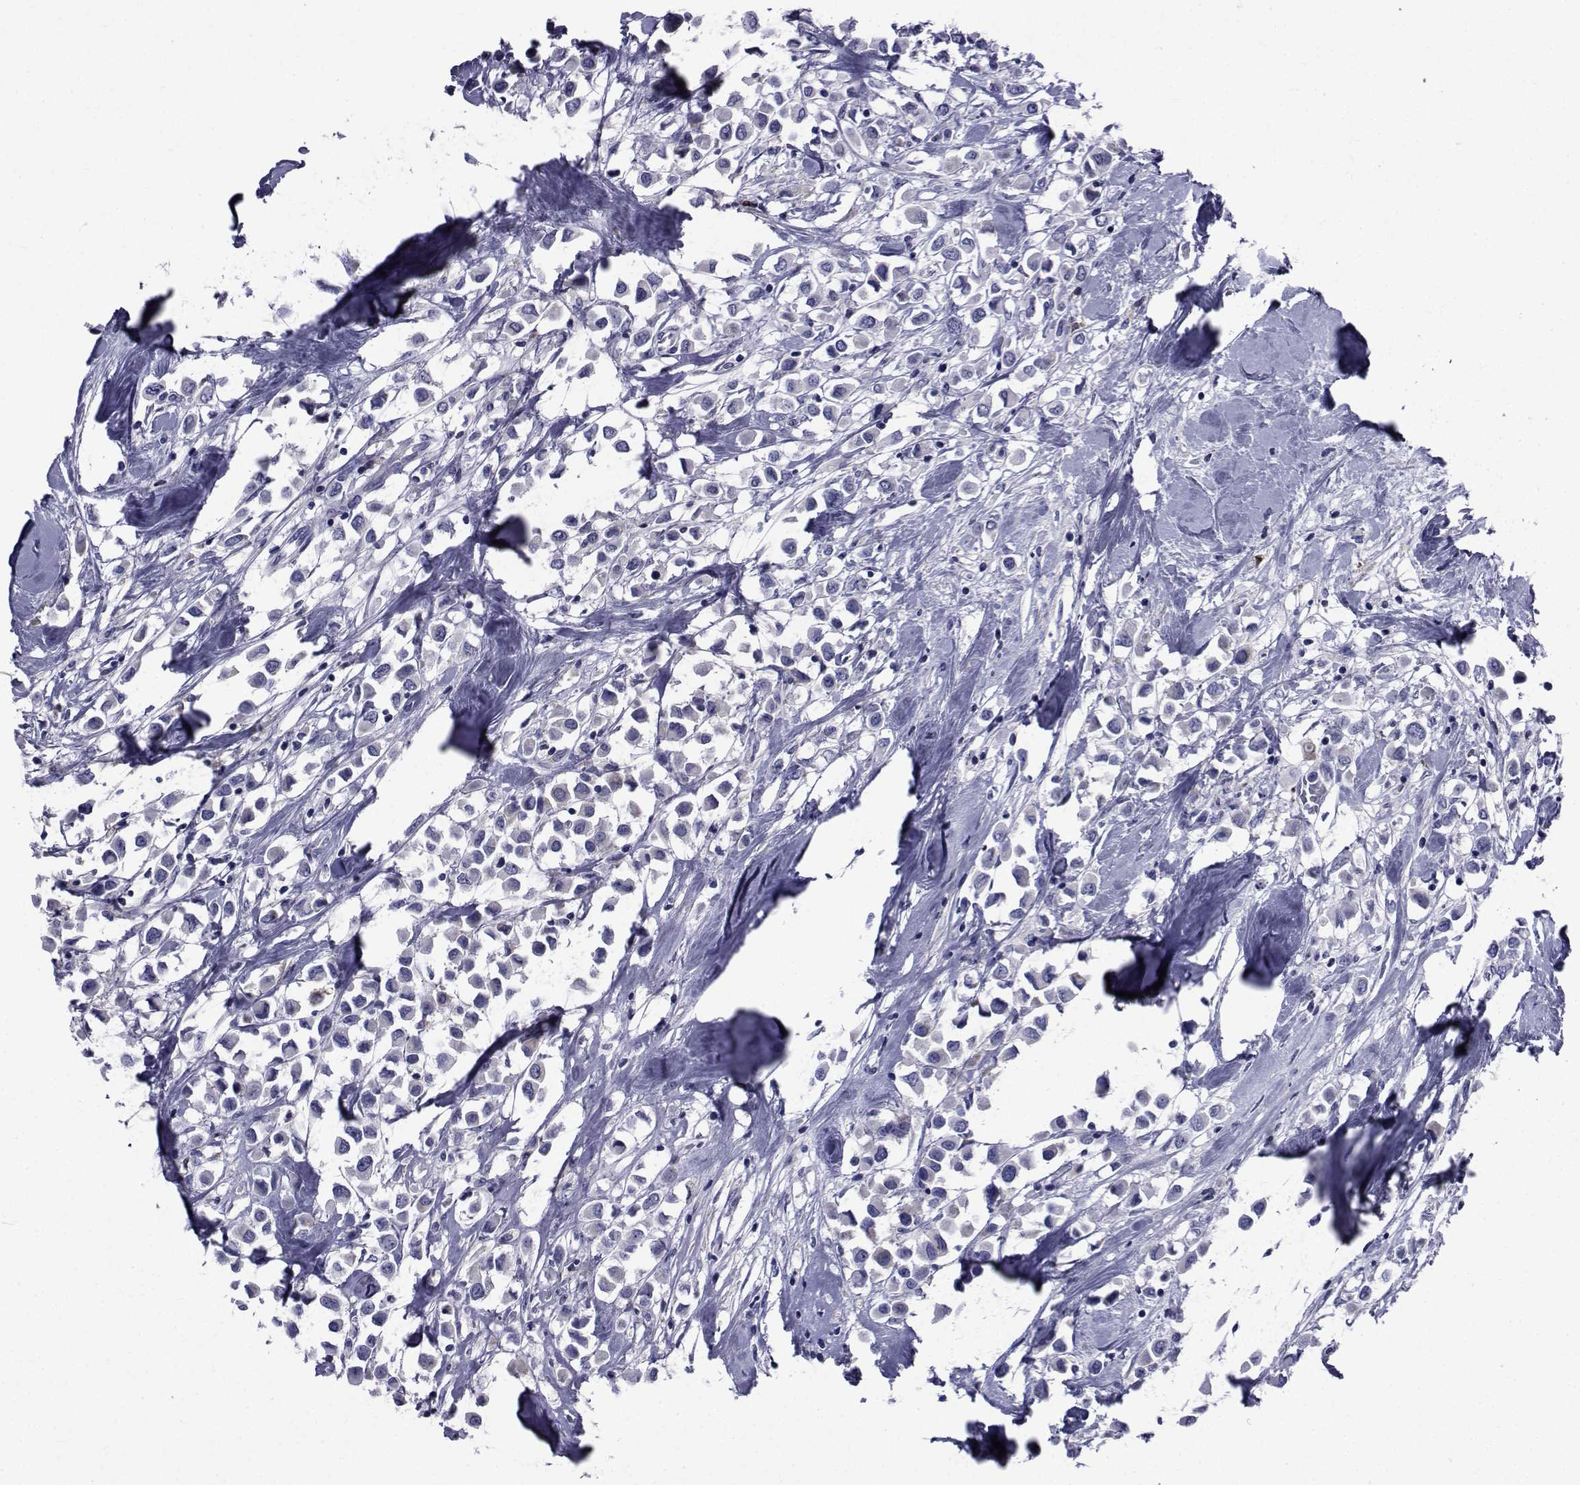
{"staining": {"intensity": "negative", "quantity": "none", "location": "none"}, "tissue": "breast cancer", "cell_type": "Tumor cells", "image_type": "cancer", "snomed": [{"axis": "morphology", "description": "Duct carcinoma"}, {"axis": "topography", "description": "Breast"}], "caption": "Immunohistochemistry histopathology image of neoplastic tissue: breast cancer (invasive ductal carcinoma) stained with DAB demonstrates no significant protein positivity in tumor cells.", "gene": "ROPN1", "patient": {"sex": "female", "age": 61}}